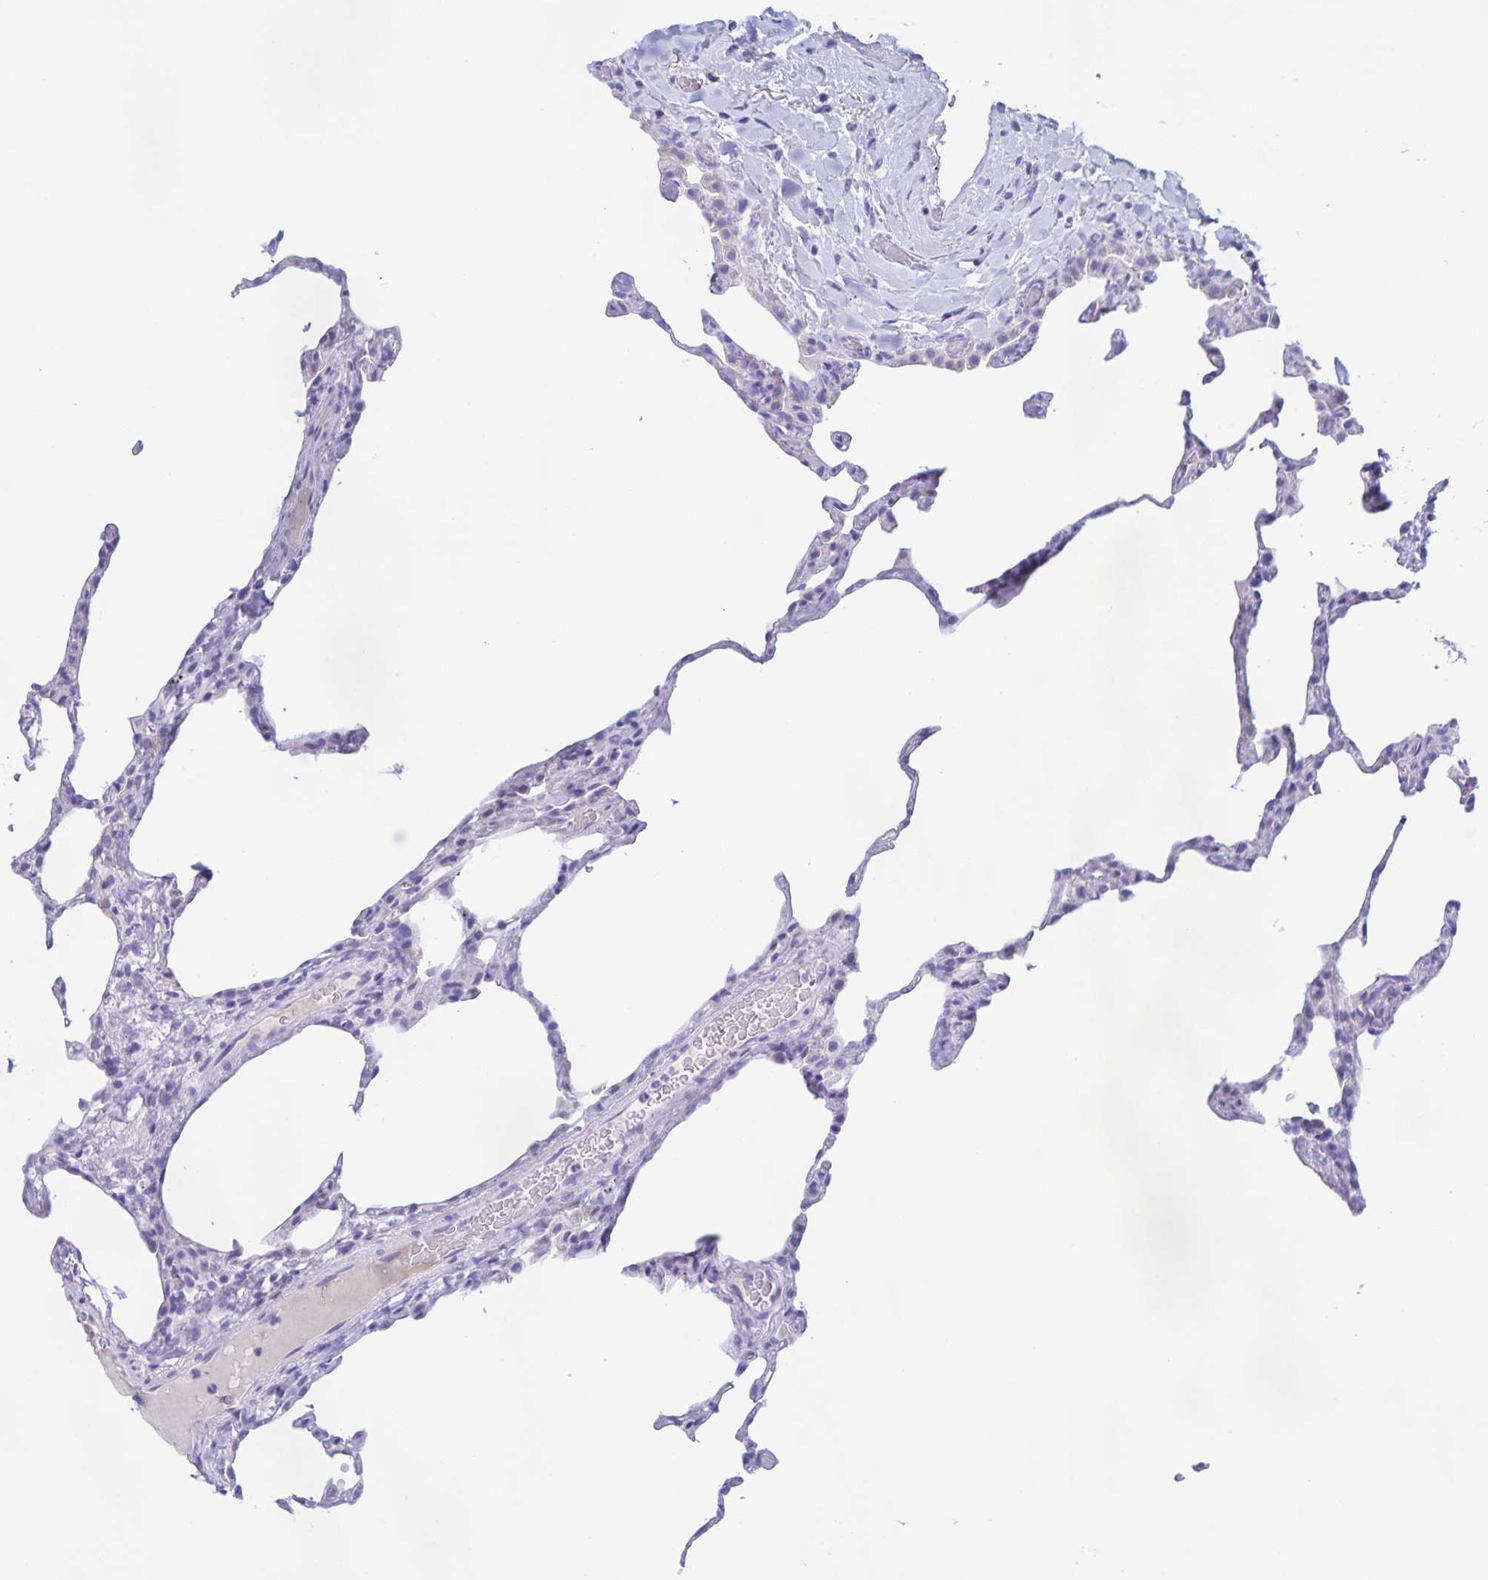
{"staining": {"intensity": "negative", "quantity": "none", "location": "none"}, "tissue": "lung", "cell_type": "Alveolar cells", "image_type": "normal", "snomed": [{"axis": "morphology", "description": "Normal tissue, NOS"}, {"axis": "topography", "description": "Lung"}], "caption": "Lung stained for a protein using IHC shows no expression alveolar cells.", "gene": "CATSPER4", "patient": {"sex": "female", "age": 57}}